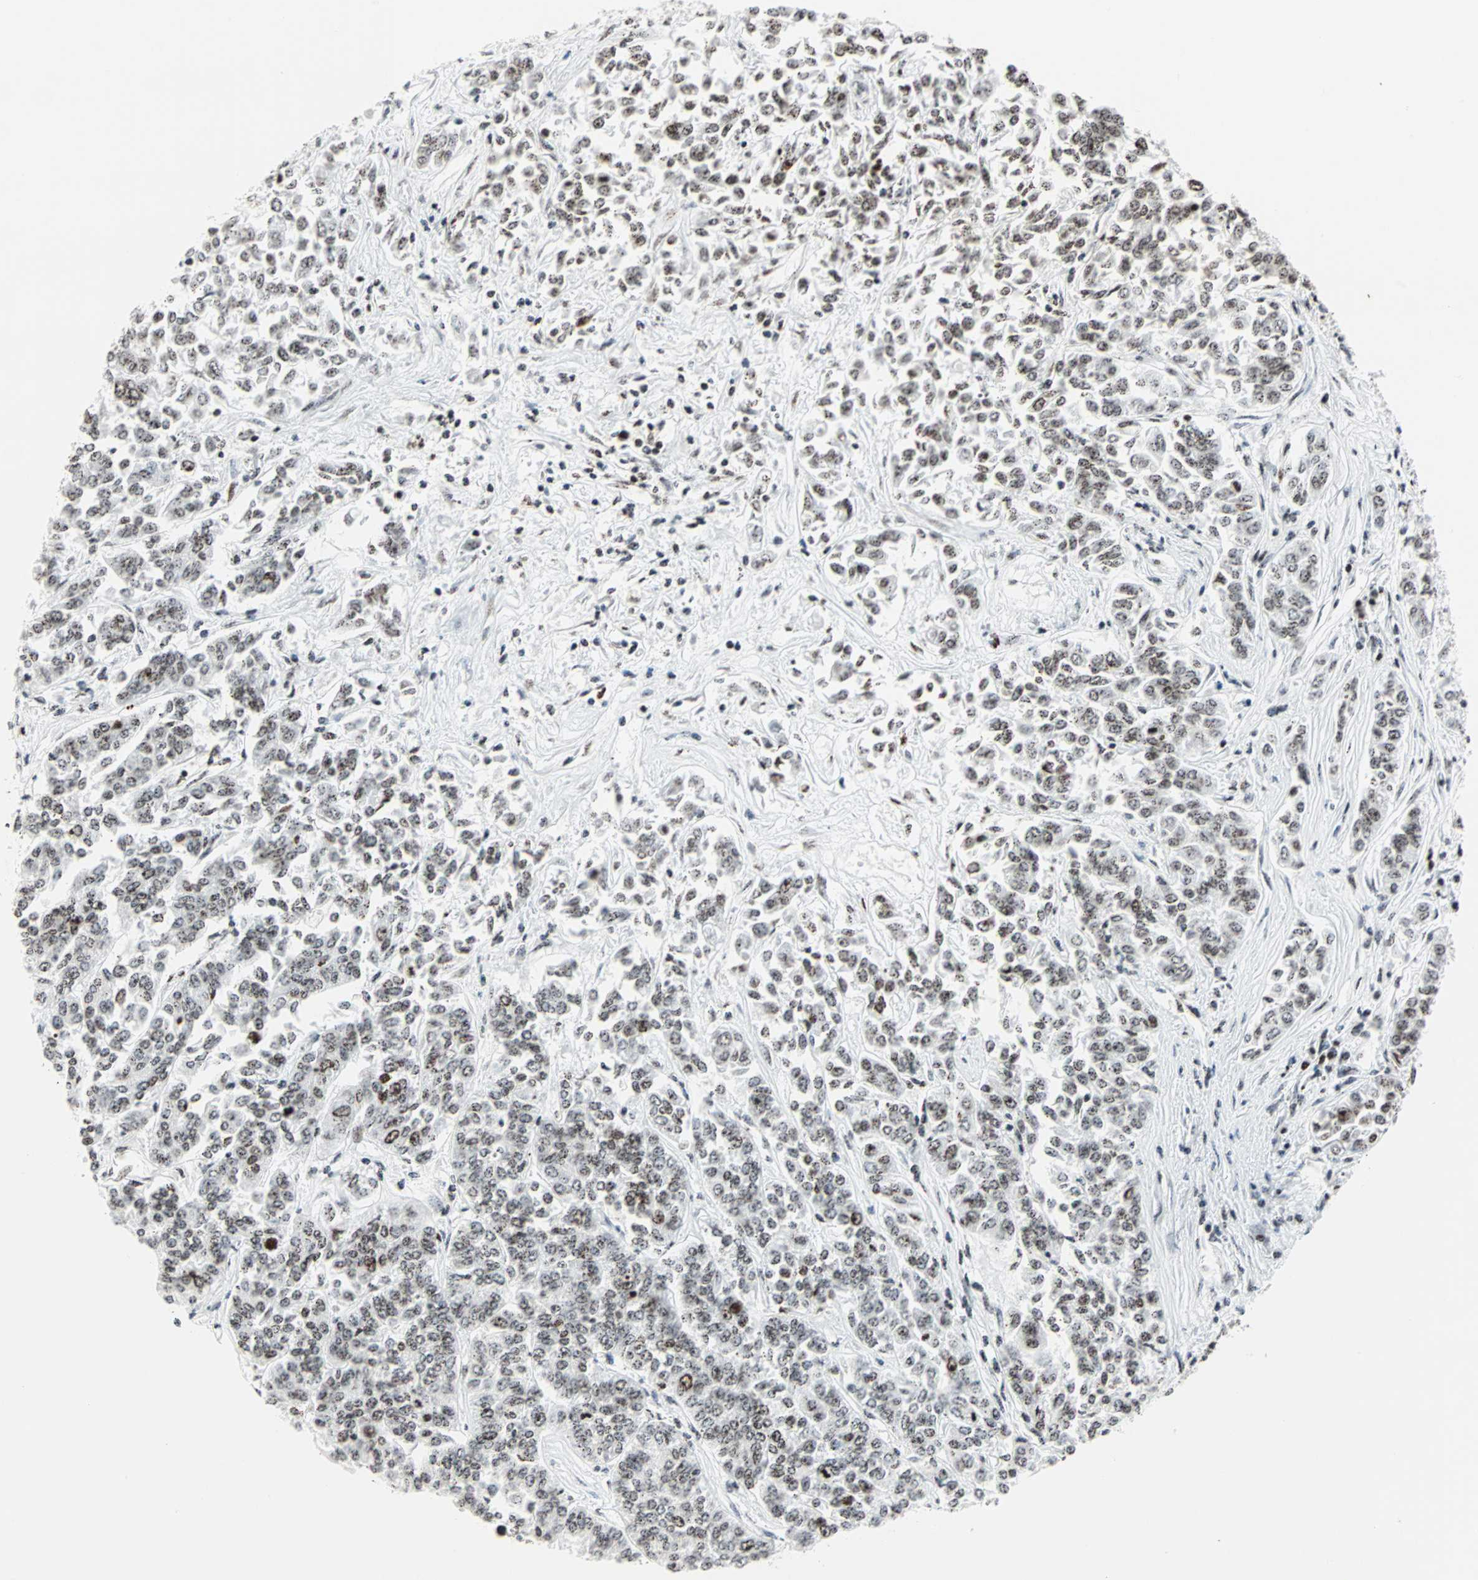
{"staining": {"intensity": "weak", "quantity": ">75%", "location": "nuclear"}, "tissue": "lung cancer", "cell_type": "Tumor cells", "image_type": "cancer", "snomed": [{"axis": "morphology", "description": "Adenocarcinoma, NOS"}, {"axis": "topography", "description": "Lung"}], "caption": "A high-resolution micrograph shows IHC staining of lung cancer, which exhibits weak nuclear staining in approximately >75% of tumor cells.", "gene": "CENPA", "patient": {"sex": "male", "age": 84}}